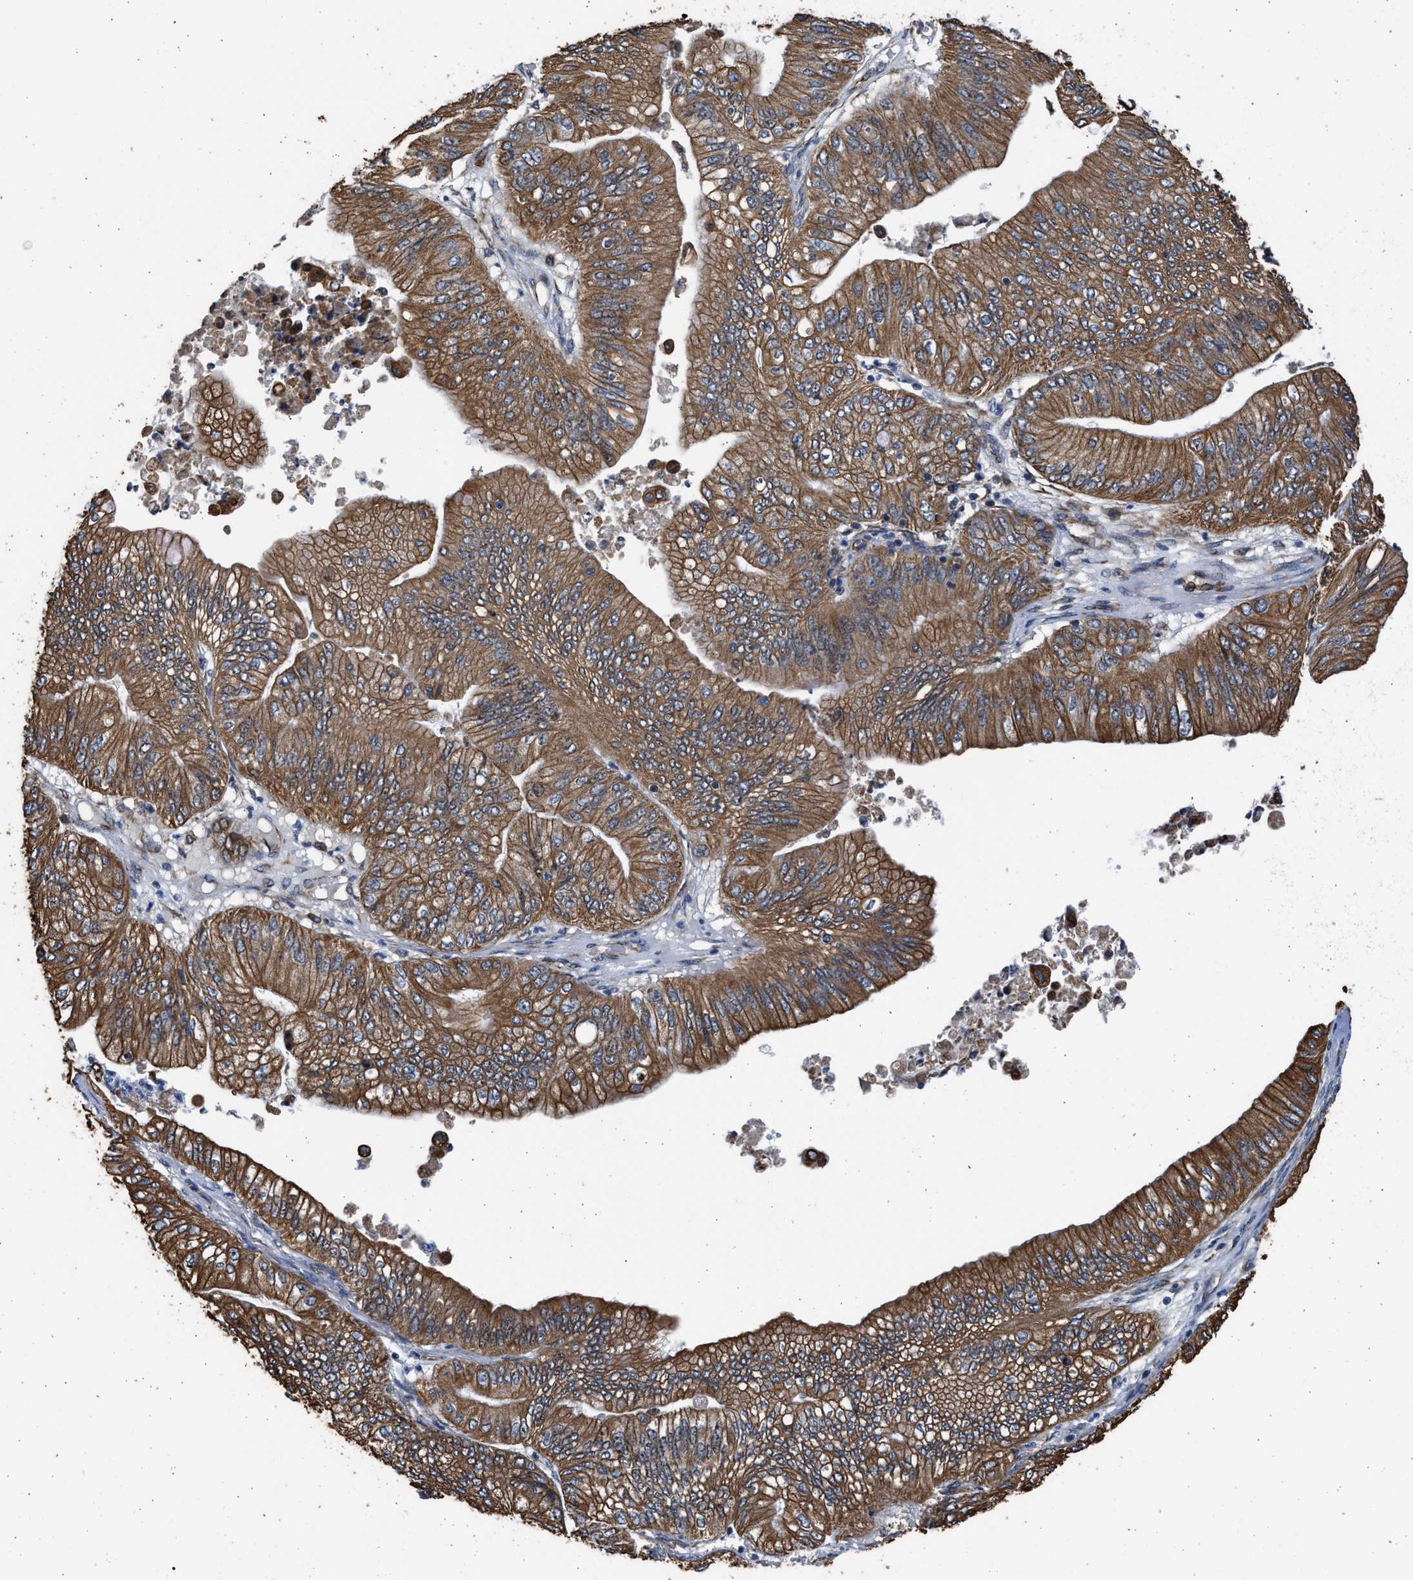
{"staining": {"intensity": "moderate", "quantity": ">75%", "location": "cytoplasmic/membranous"}, "tissue": "ovarian cancer", "cell_type": "Tumor cells", "image_type": "cancer", "snomed": [{"axis": "morphology", "description": "Cystadenocarcinoma, mucinous, NOS"}, {"axis": "topography", "description": "Ovary"}], "caption": "DAB (3,3'-diaminobenzidine) immunohistochemical staining of ovarian cancer (mucinous cystadenocarcinoma) reveals moderate cytoplasmic/membranous protein positivity in approximately >75% of tumor cells.", "gene": "PLD2", "patient": {"sex": "female", "age": 61}}